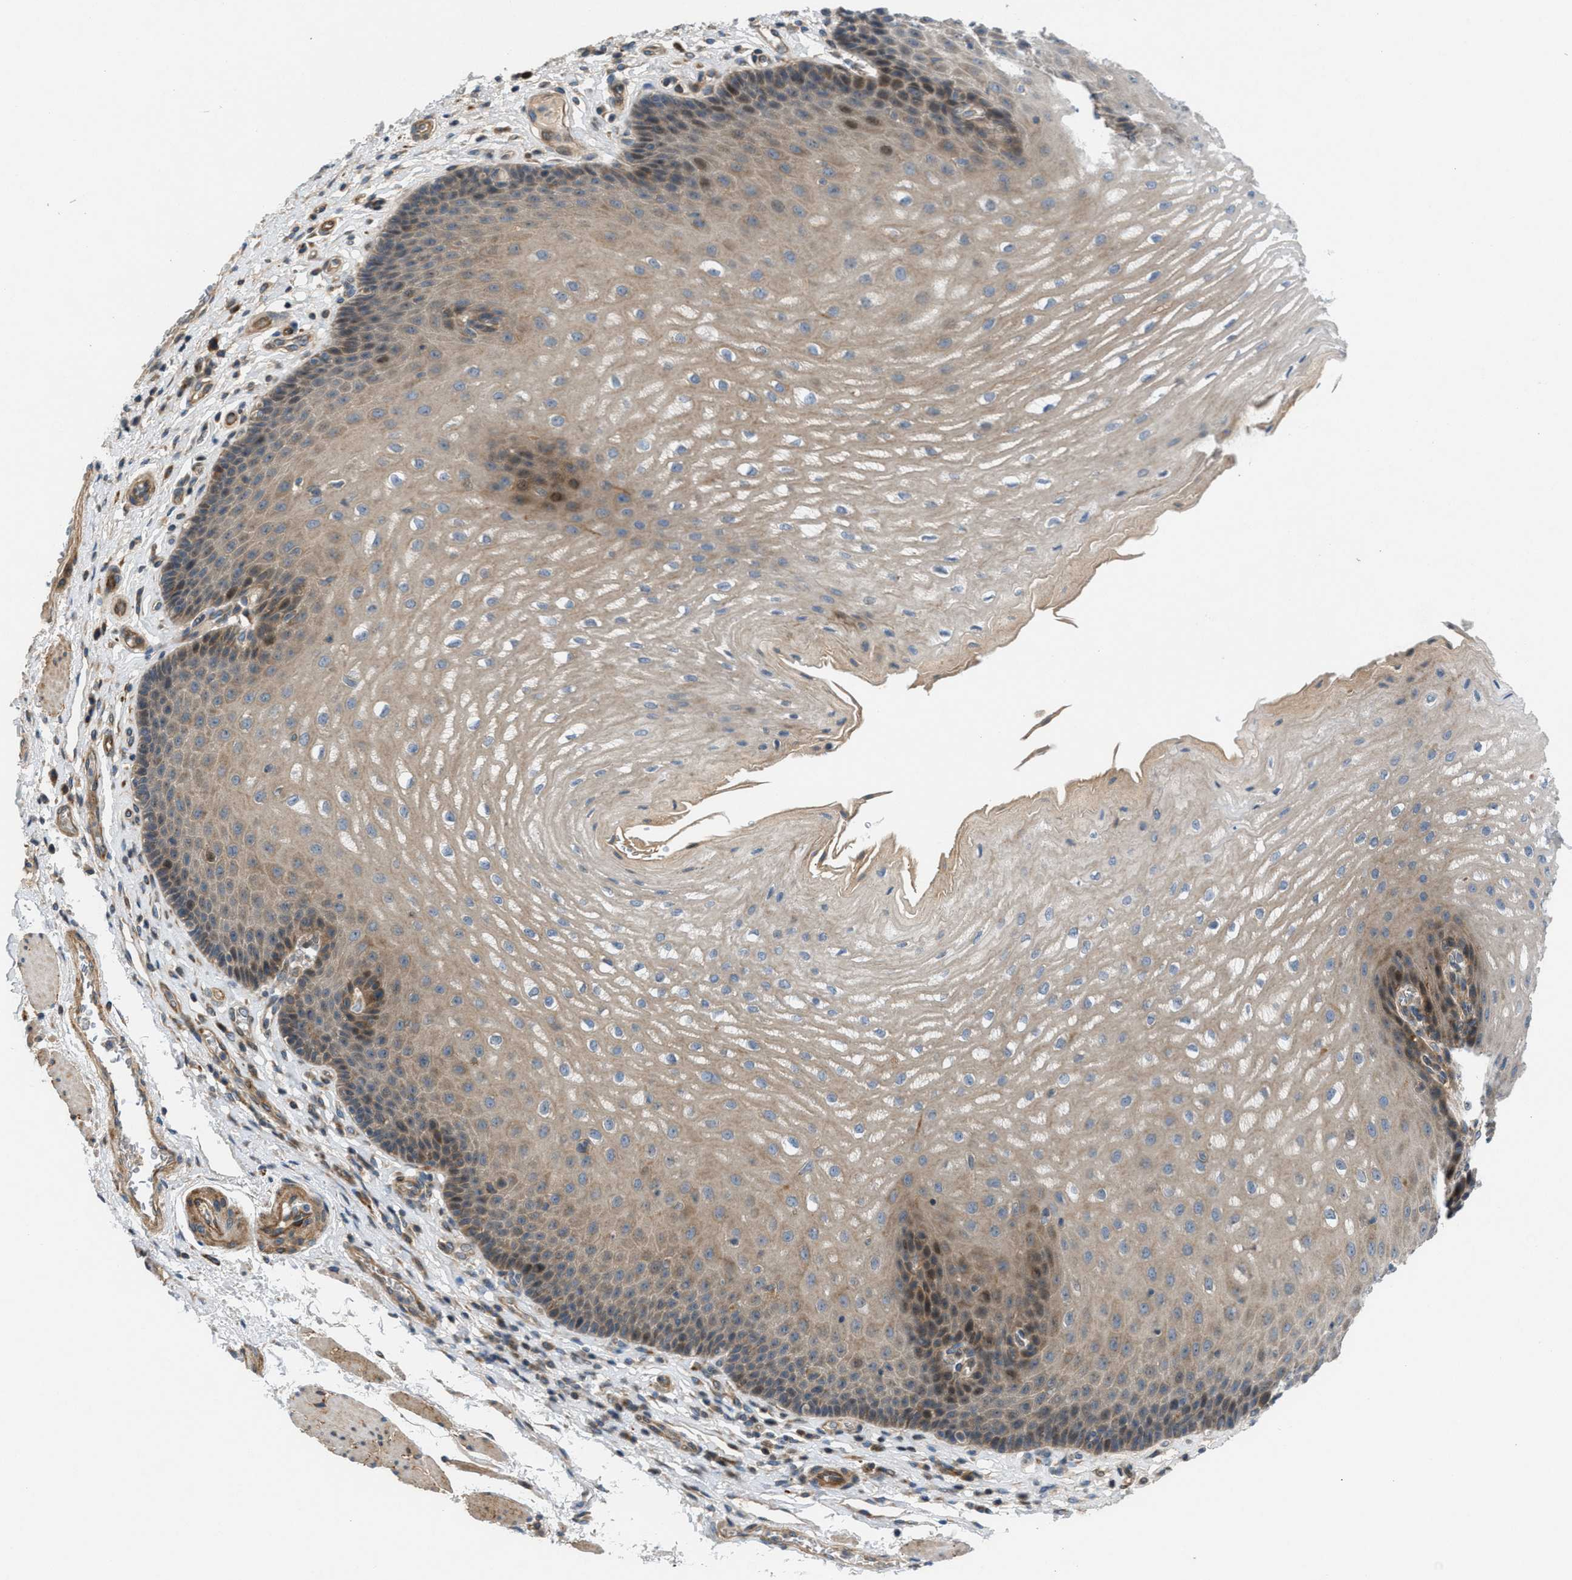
{"staining": {"intensity": "weak", "quantity": "25%-75%", "location": "cytoplasmic/membranous"}, "tissue": "esophagus", "cell_type": "Squamous epithelial cells", "image_type": "normal", "snomed": [{"axis": "morphology", "description": "Normal tissue, NOS"}, {"axis": "topography", "description": "Esophagus"}], "caption": "Esophagus stained with DAB (3,3'-diaminobenzidine) IHC demonstrates low levels of weak cytoplasmic/membranous expression in approximately 25%-75% of squamous epithelial cells.", "gene": "CYB5D1", "patient": {"sex": "male", "age": 54}}